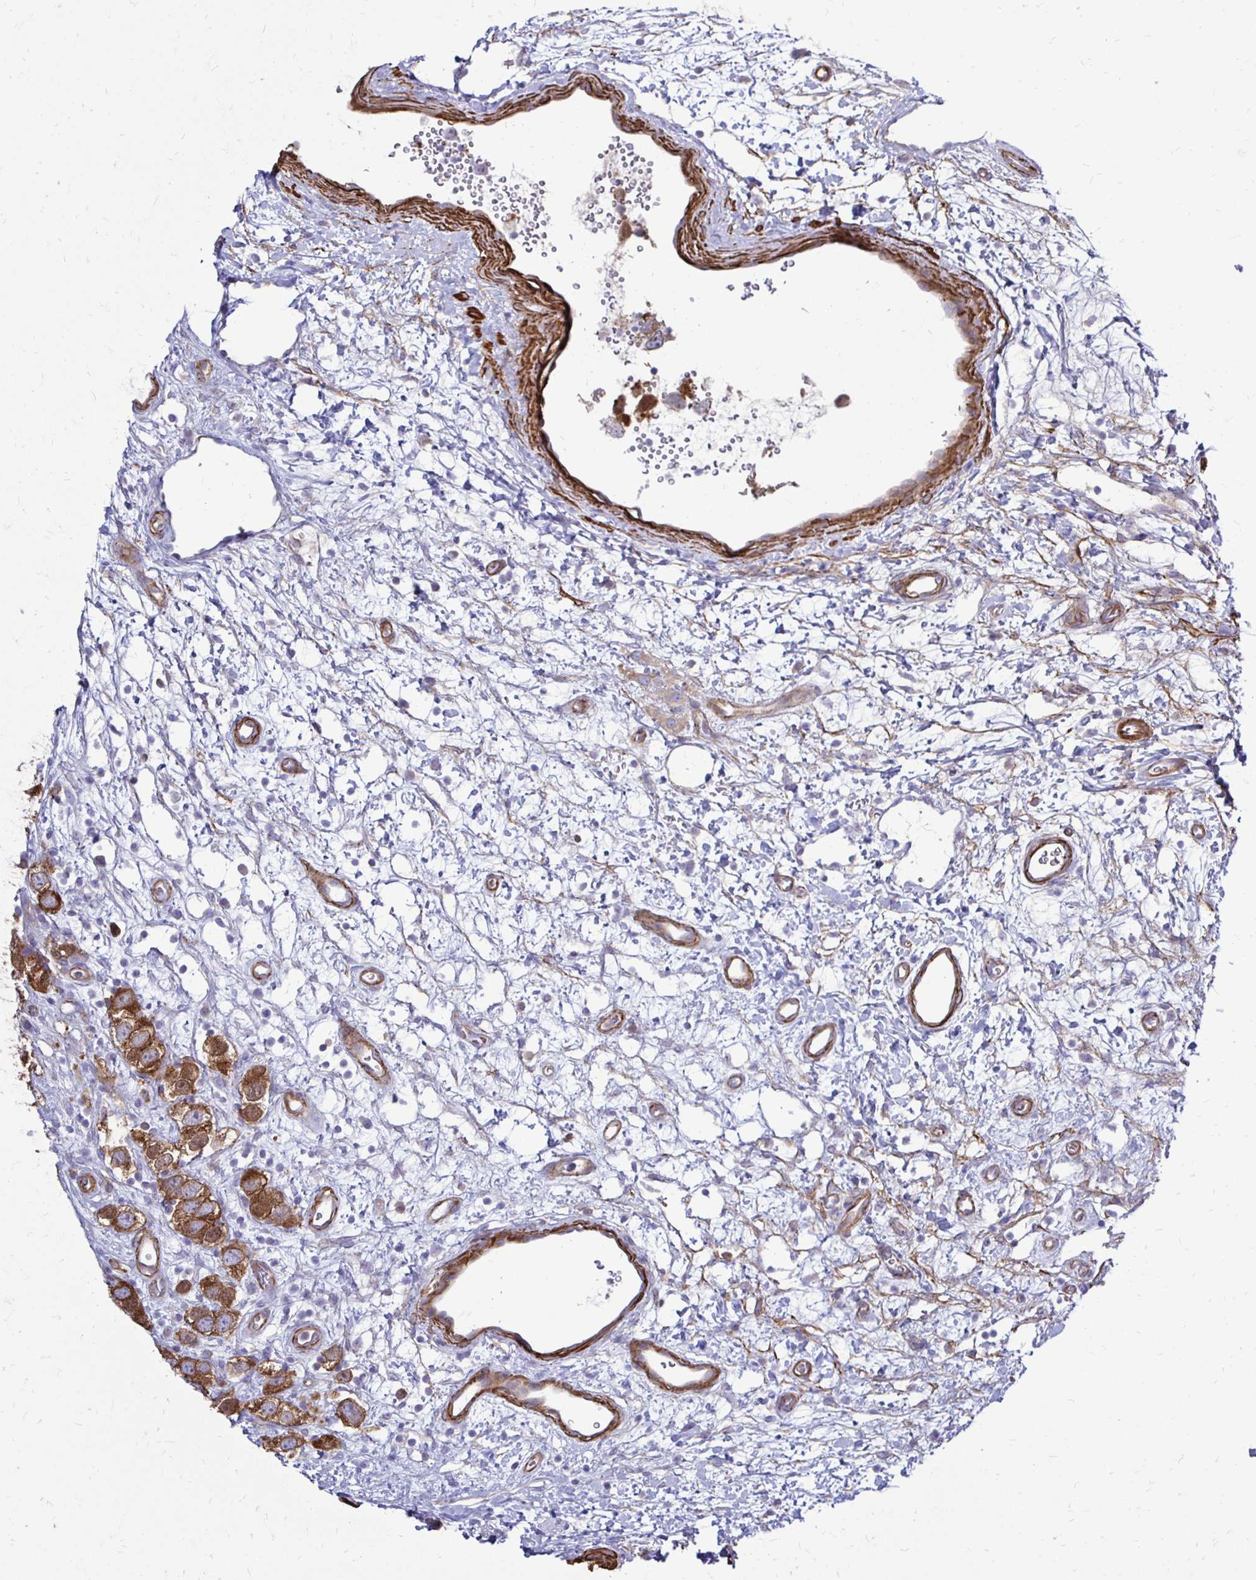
{"staining": {"intensity": "moderate", "quantity": ">75%", "location": "cytoplasmic/membranous"}, "tissue": "testis cancer", "cell_type": "Tumor cells", "image_type": "cancer", "snomed": [{"axis": "morphology", "description": "Seminoma, NOS"}, {"axis": "topography", "description": "Testis"}], "caption": "There is medium levels of moderate cytoplasmic/membranous expression in tumor cells of testis seminoma, as demonstrated by immunohistochemical staining (brown color).", "gene": "CTPS1", "patient": {"sex": "male", "age": 26}}